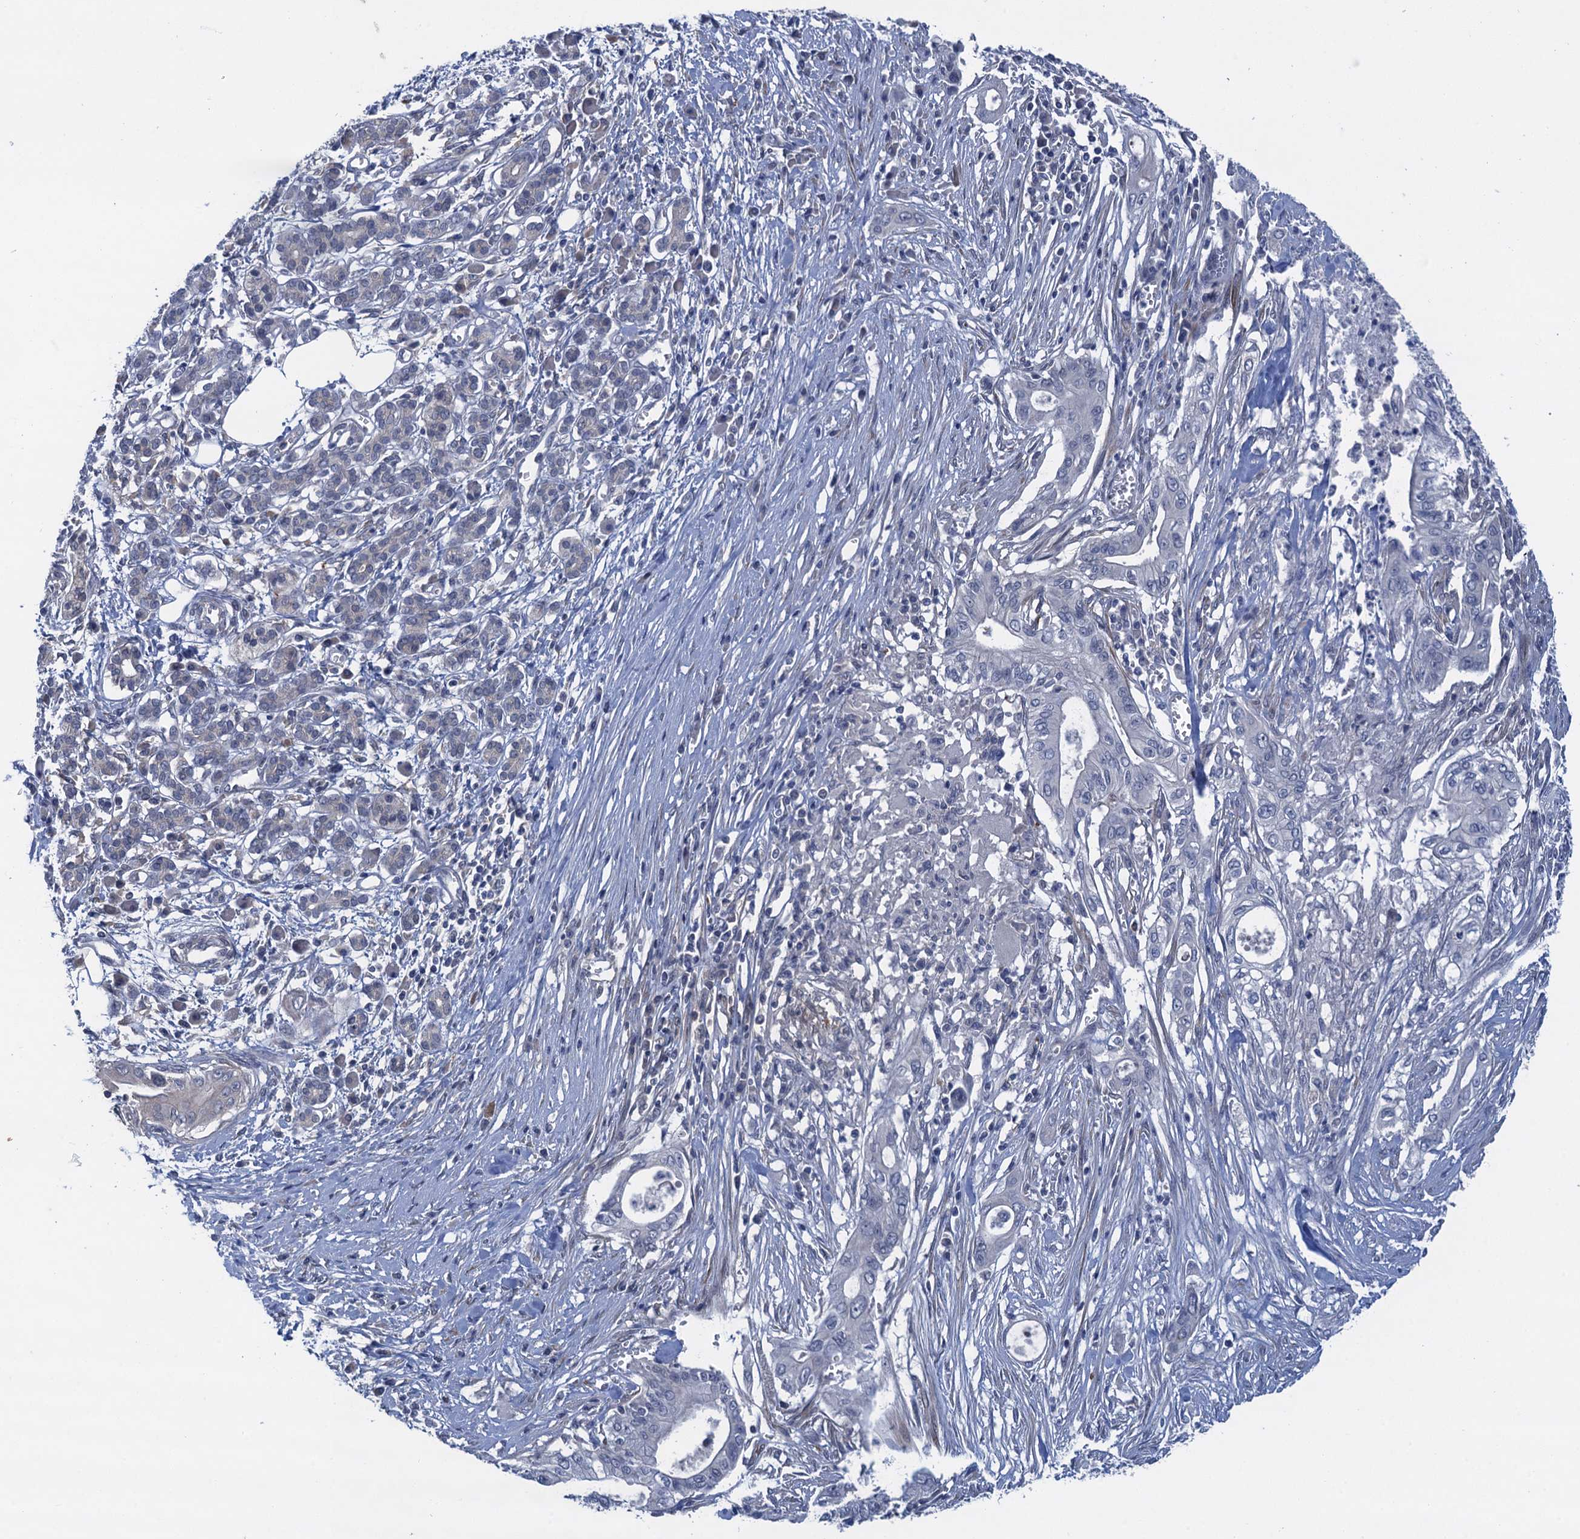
{"staining": {"intensity": "negative", "quantity": "none", "location": "none"}, "tissue": "pancreatic cancer", "cell_type": "Tumor cells", "image_type": "cancer", "snomed": [{"axis": "morphology", "description": "Adenocarcinoma, NOS"}, {"axis": "topography", "description": "Pancreas"}], "caption": "This is an immunohistochemistry (IHC) histopathology image of adenocarcinoma (pancreatic). There is no staining in tumor cells.", "gene": "MRFAP1", "patient": {"sex": "male", "age": 58}}